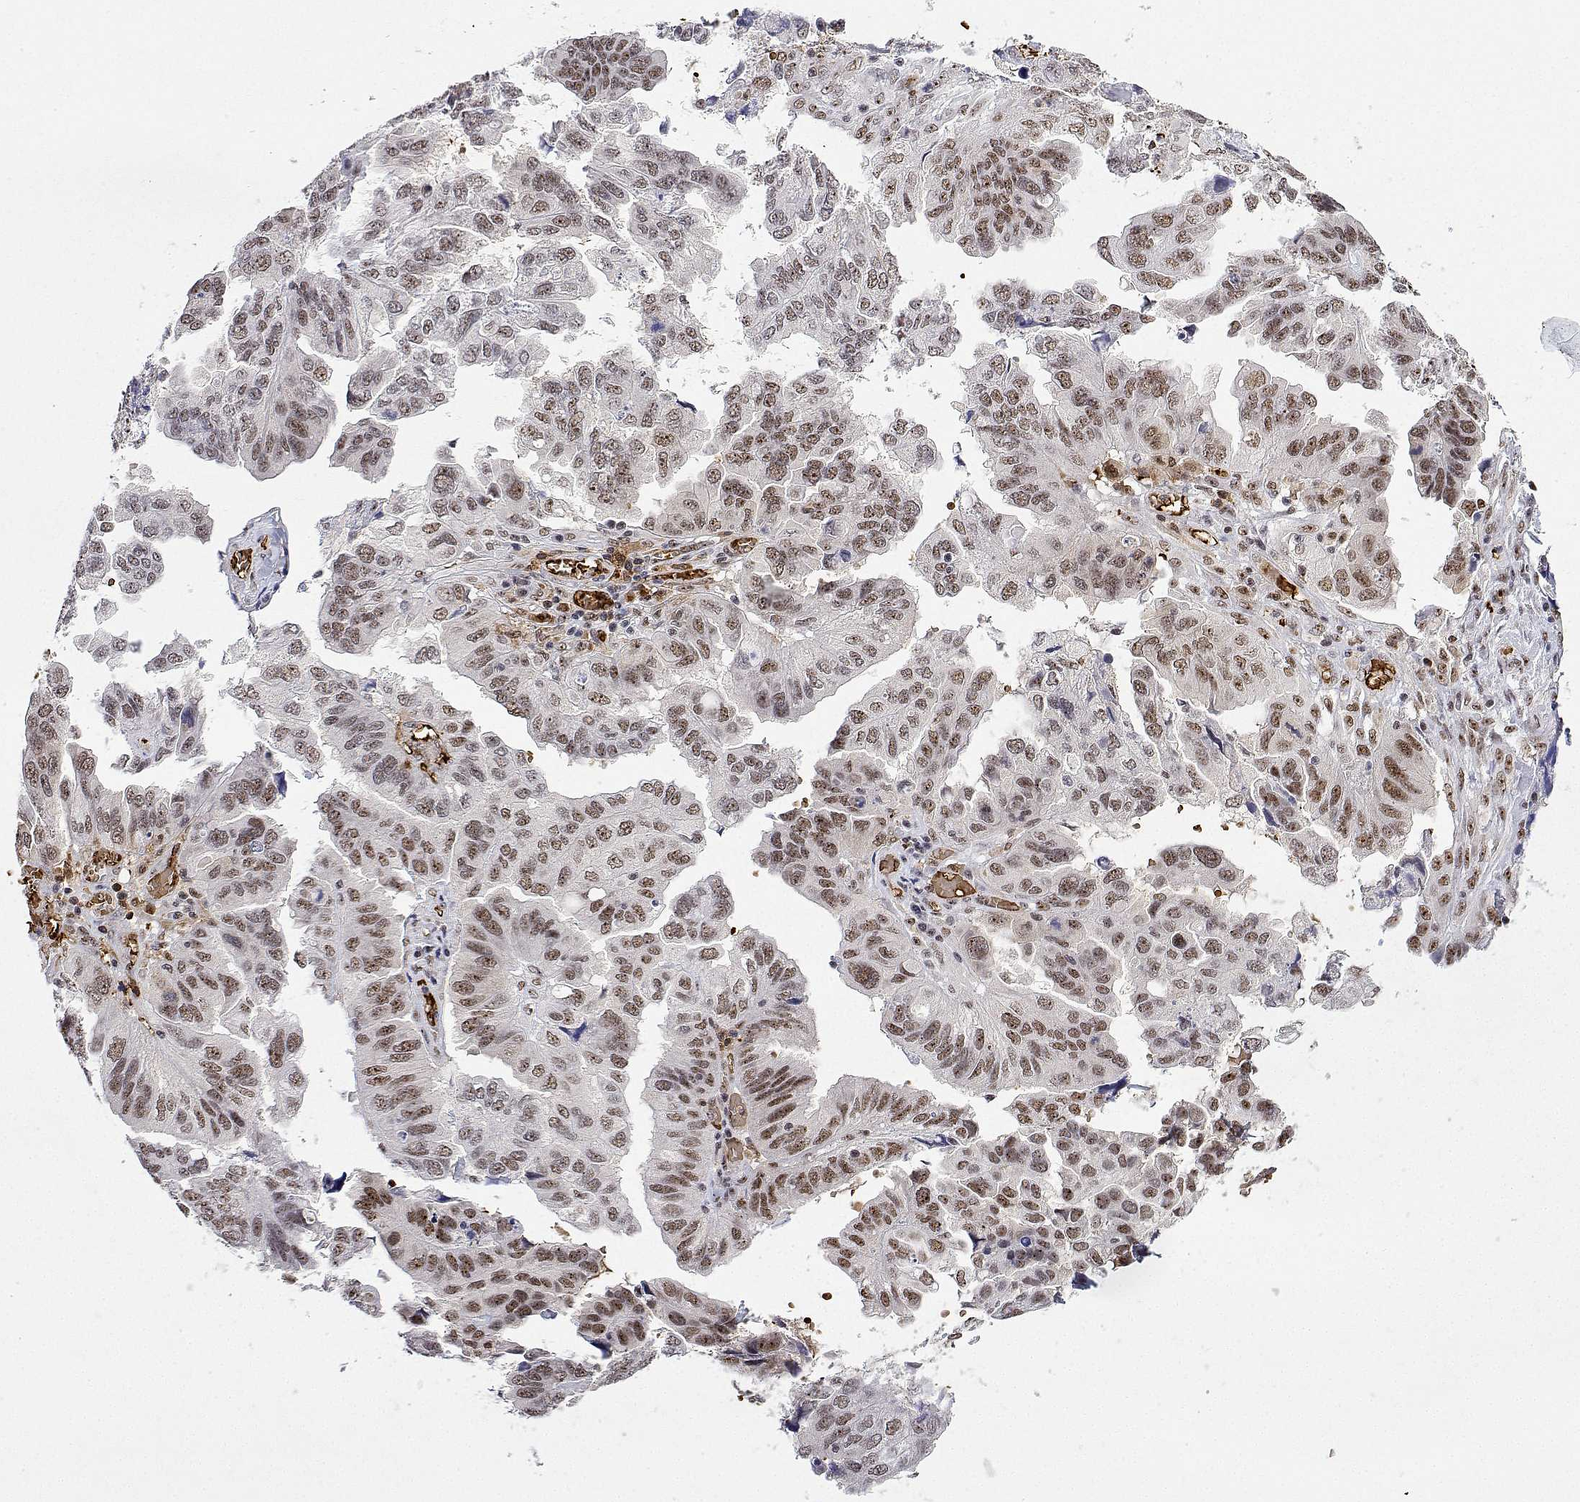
{"staining": {"intensity": "moderate", "quantity": "25%-75%", "location": "nuclear"}, "tissue": "ovarian cancer", "cell_type": "Tumor cells", "image_type": "cancer", "snomed": [{"axis": "morphology", "description": "Cystadenocarcinoma, serous, NOS"}, {"axis": "topography", "description": "Ovary"}], "caption": "Immunohistochemistry image of neoplastic tissue: serous cystadenocarcinoma (ovarian) stained using IHC demonstrates medium levels of moderate protein expression localized specifically in the nuclear of tumor cells, appearing as a nuclear brown color.", "gene": "ADAR", "patient": {"sex": "female", "age": 79}}